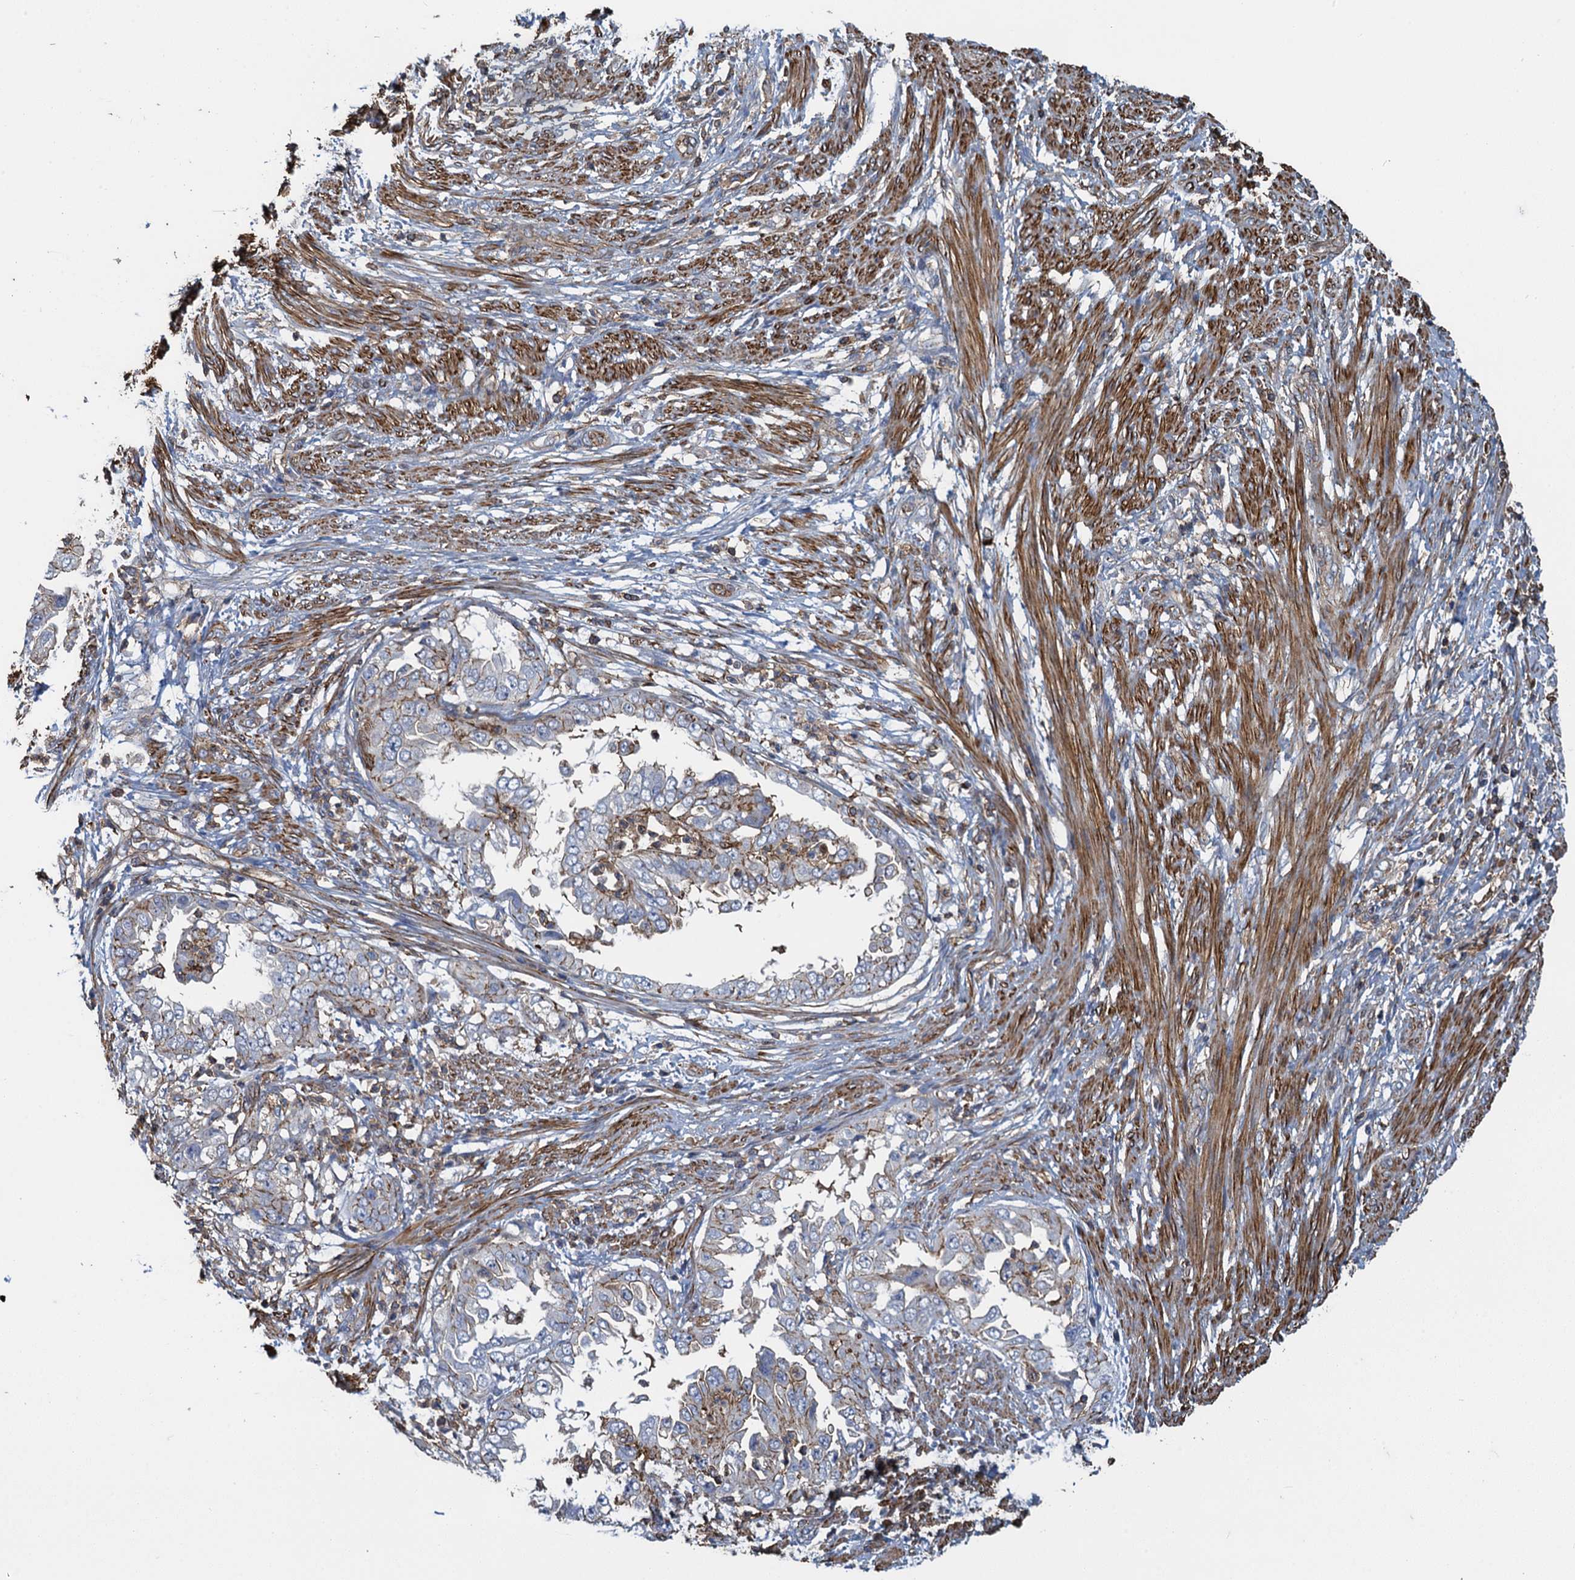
{"staining": {"intensity": "moderate", "quantity": "<25%", "location": "cytoplasmic/membranous"}, "tissue": "endometrial cancer", "cell_type": "Tumor cells", "image_type": "cancer", "snomed": [{"axis": "morphology", "description": "Adenocarcinoma, NOS"}, {"axis": "topography", "description": "Endometrium"}], "caption": "This image demonstrates endometrial cancer (adenocarcinoma) stained with IHC to label a protein in brown. The cytoplasmic/membranous of tumor cells show moderate positivity for the protein. Nuclei are counter-stained blue.", "gene": "PROSER2", "patient": {"sex": "female", "age": 85}}